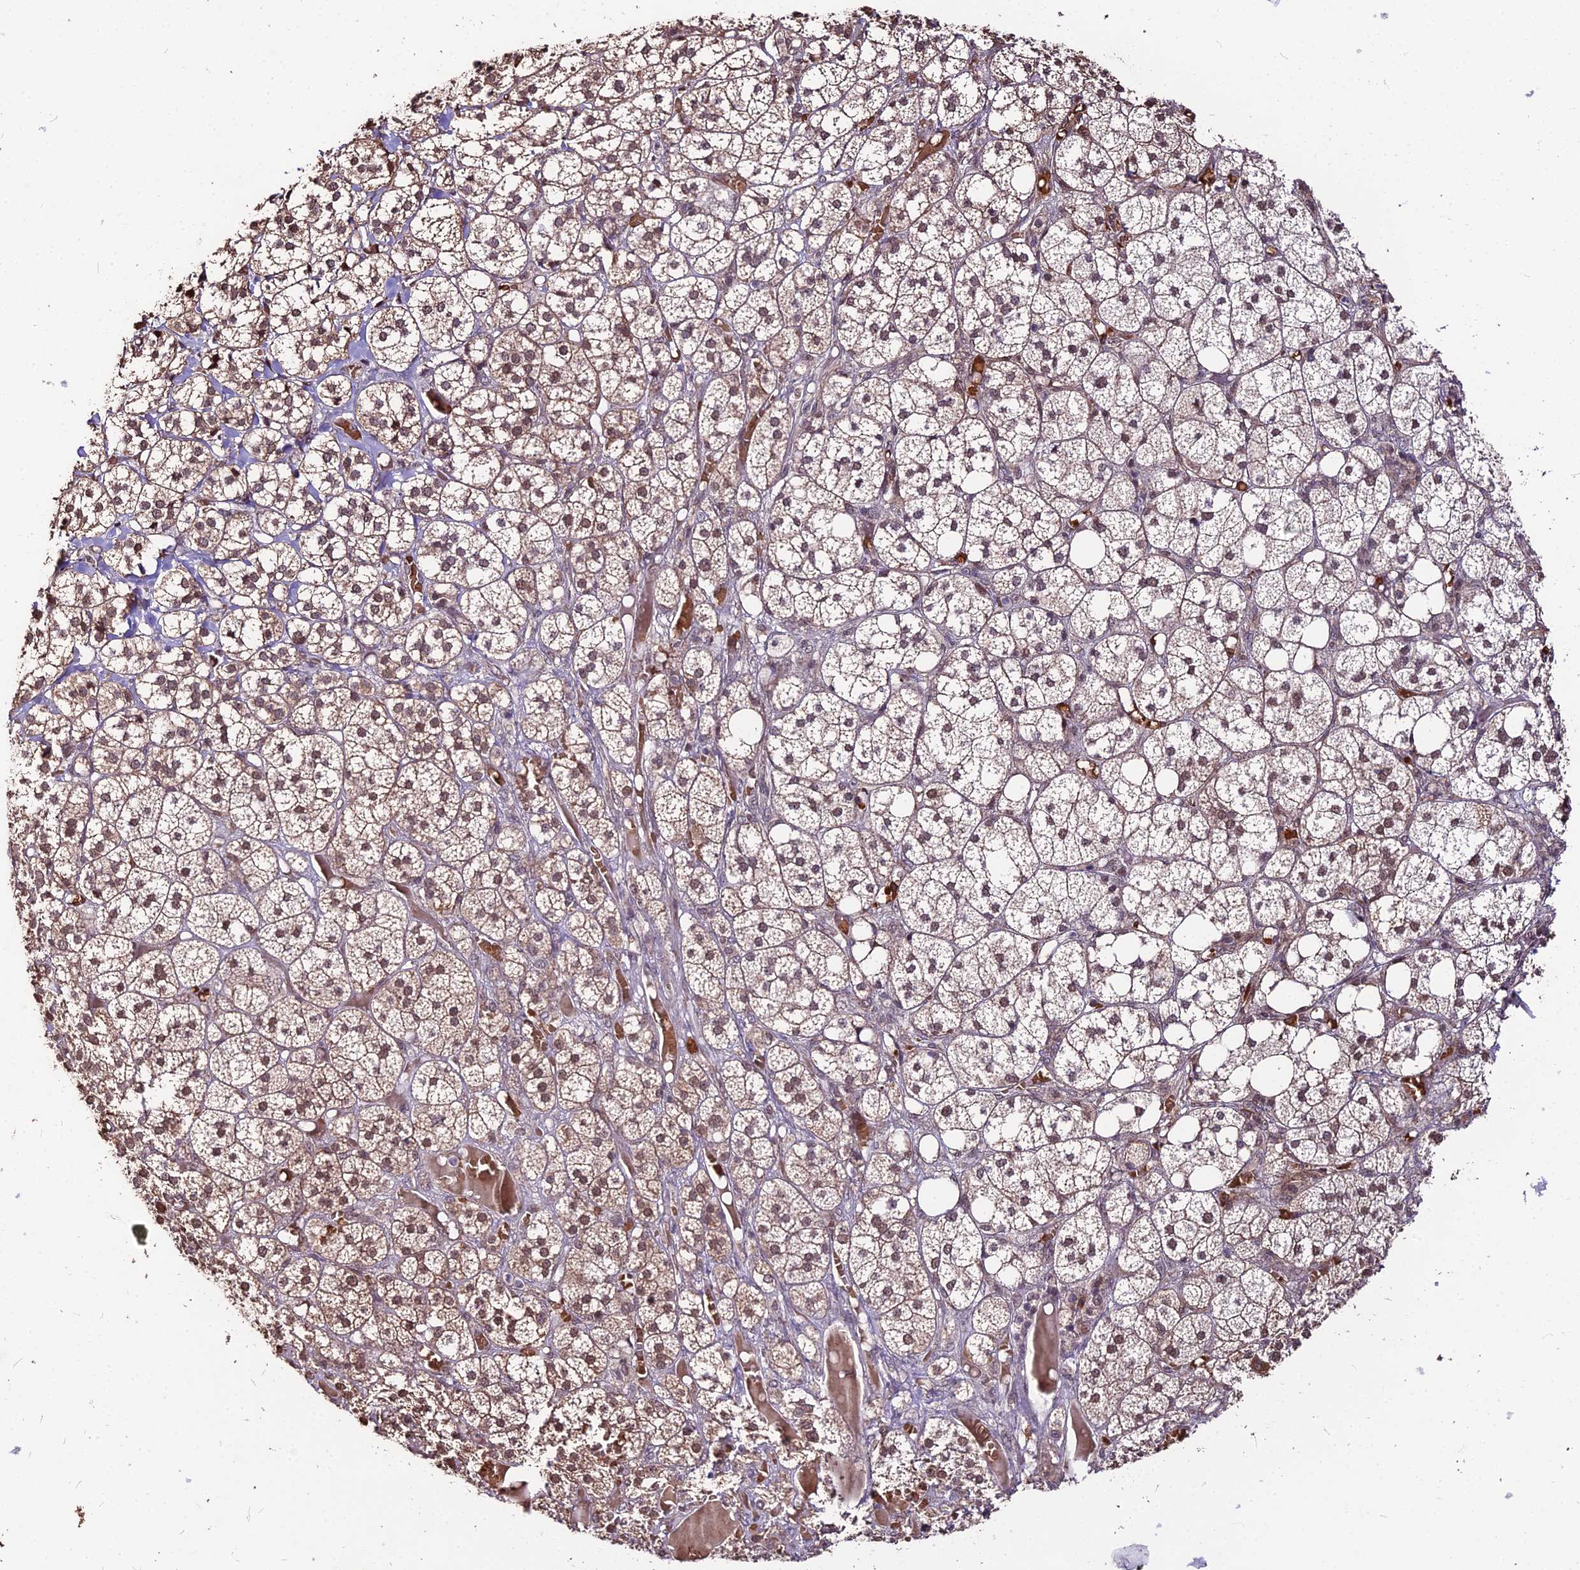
{"staining": {"intensity": "moderate", "quantity": "25%-75%", "location": "cytoplasmic/membranous,nuclear"}, "tissue": "adrenal gland", "cell_type": "Glandular cells", "image_type": "normal", "snomed": [{"axis": "morphology", "description": "Normal tissue, NOS"}, {"axis": "topography", "description": "Adrenal gland"}], "caption": "Immunohistochemistry (IHC) micrograph of benign adrenal gland: adrenal gland stained using IHC exhibits medium levels of moderate protein expression localized specifically in the cytoplasmic/membranous,nuclear of glandular cells, appearing as a cytoplasmic/membranous,nuclear brown color.", "gene": "ZDBF2", "patient": {"sex": "female", "age": 61}}